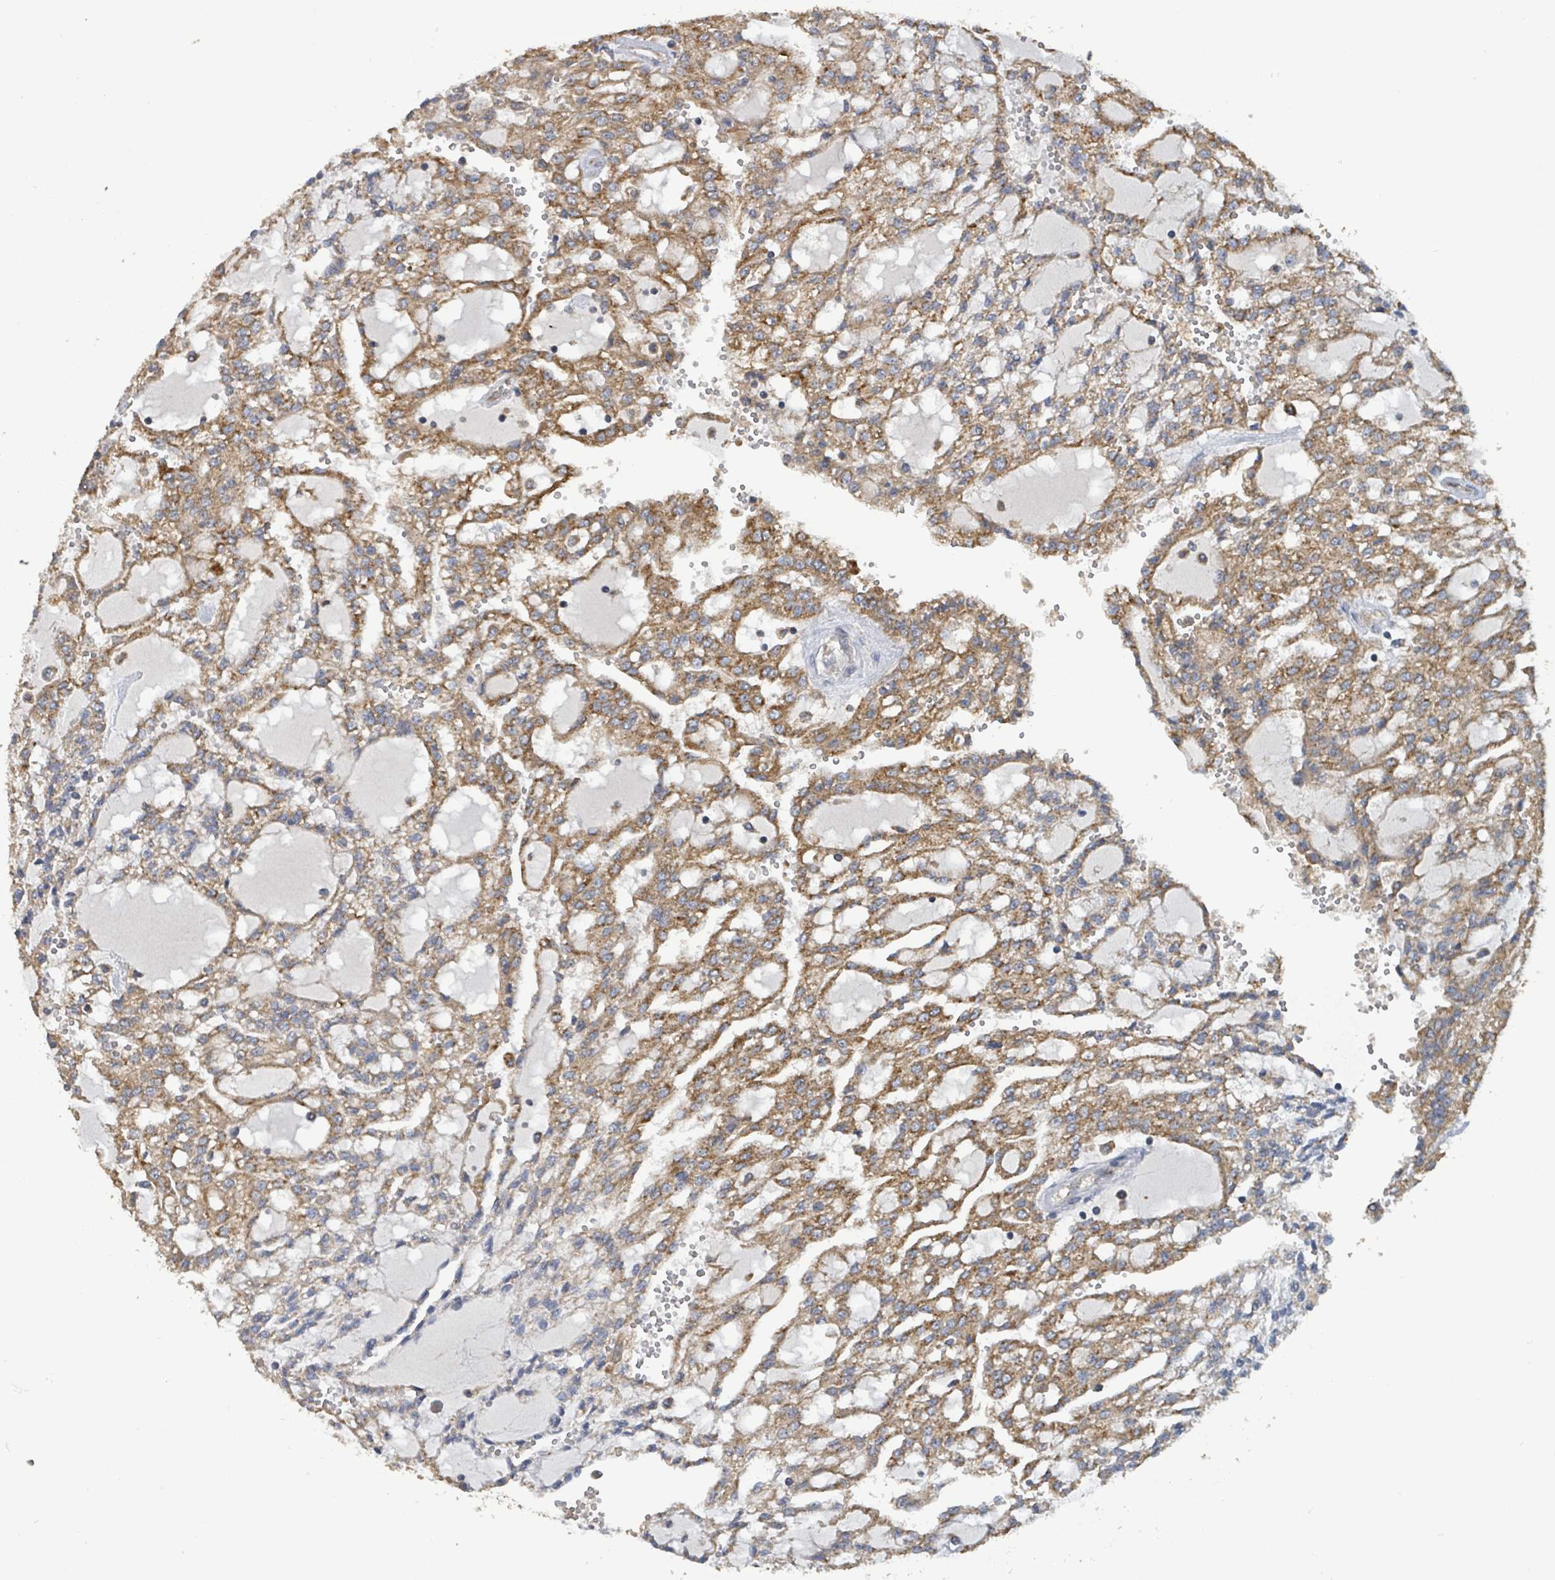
{"staining": {"intensity": "moderate", "quantity": ">75%", "location": "cytoplasmic/membranous"}, "tissue": "renal cancer", "cell_type": "Tumor cells", "image_type": "cancer", "snomed": [{"axis": "morphology", "description": "Adenocarcinoma, NOS"}, {"axis": "topography", "description": "Kidney"}], "caption": "Adenocarcinoma (renal) was stained to show a protein in brown. There is medium levels of moderate cytoplasmic/membranous expression in about >75% of tumor cells.", "gene": "PLAAT1", "patient": {"sex": "male", "age": 63}}